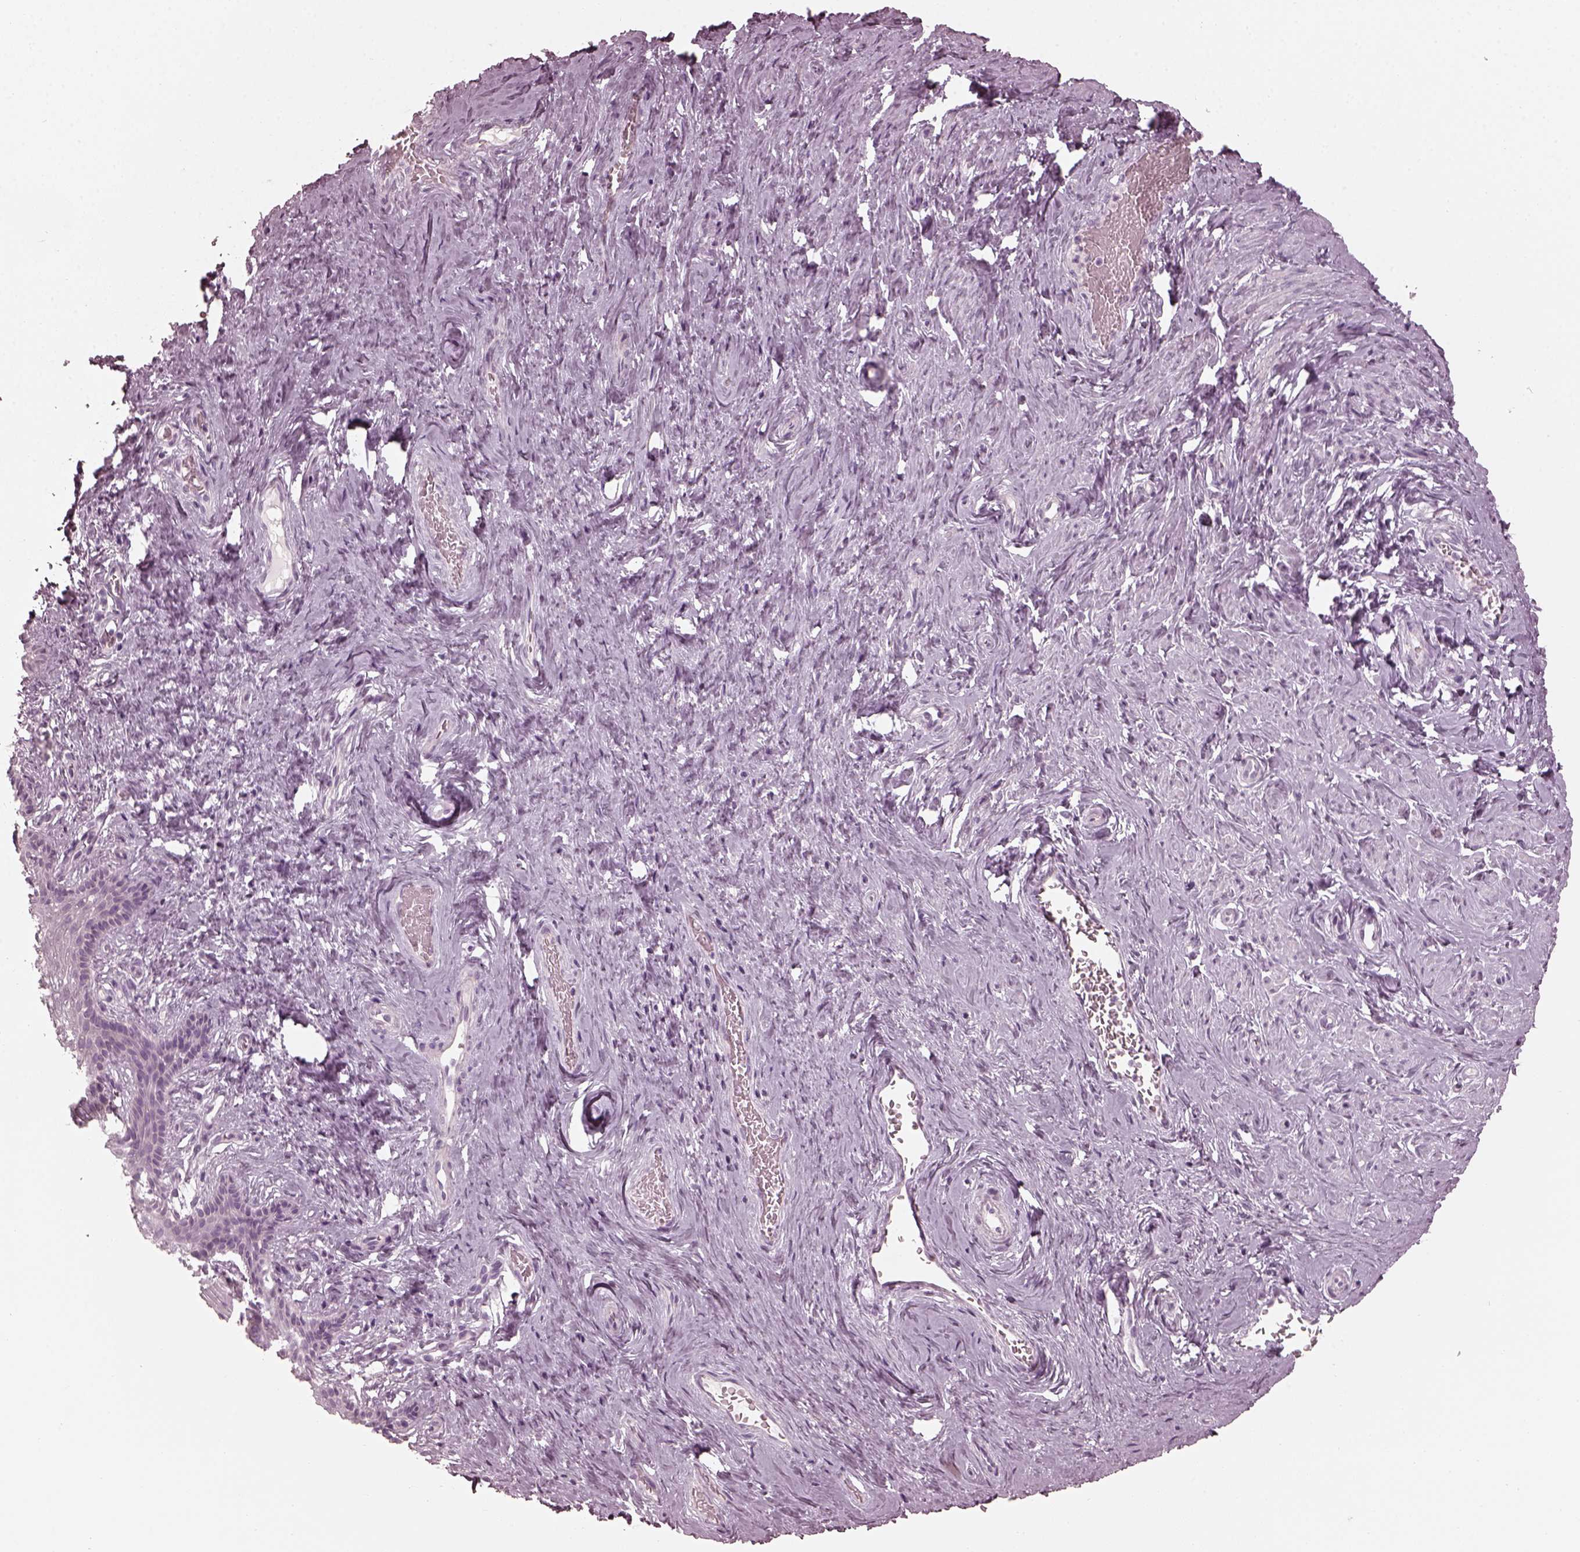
{"staining": {"intensity": "negative", "quantity": "none", "location": "none"}, "tissue": "vagina", "cell_type": "Squamous epithelial cells", "image_type": "normal", "snomed": [{"axis": "morphology", "description": "Normal tissue, NOS"}, {"axis": "topography", "description": "Vagina"}], "caption": "IHC micrograph of benign vagina stained for a protein (brown), which demonstrates no staining in squamous epithelial cells. (Immunohistochemistry, brightfield microscopy, high magnification).", "gene": "SAXO2", "patient": {"sex": "female", "age": 45}}